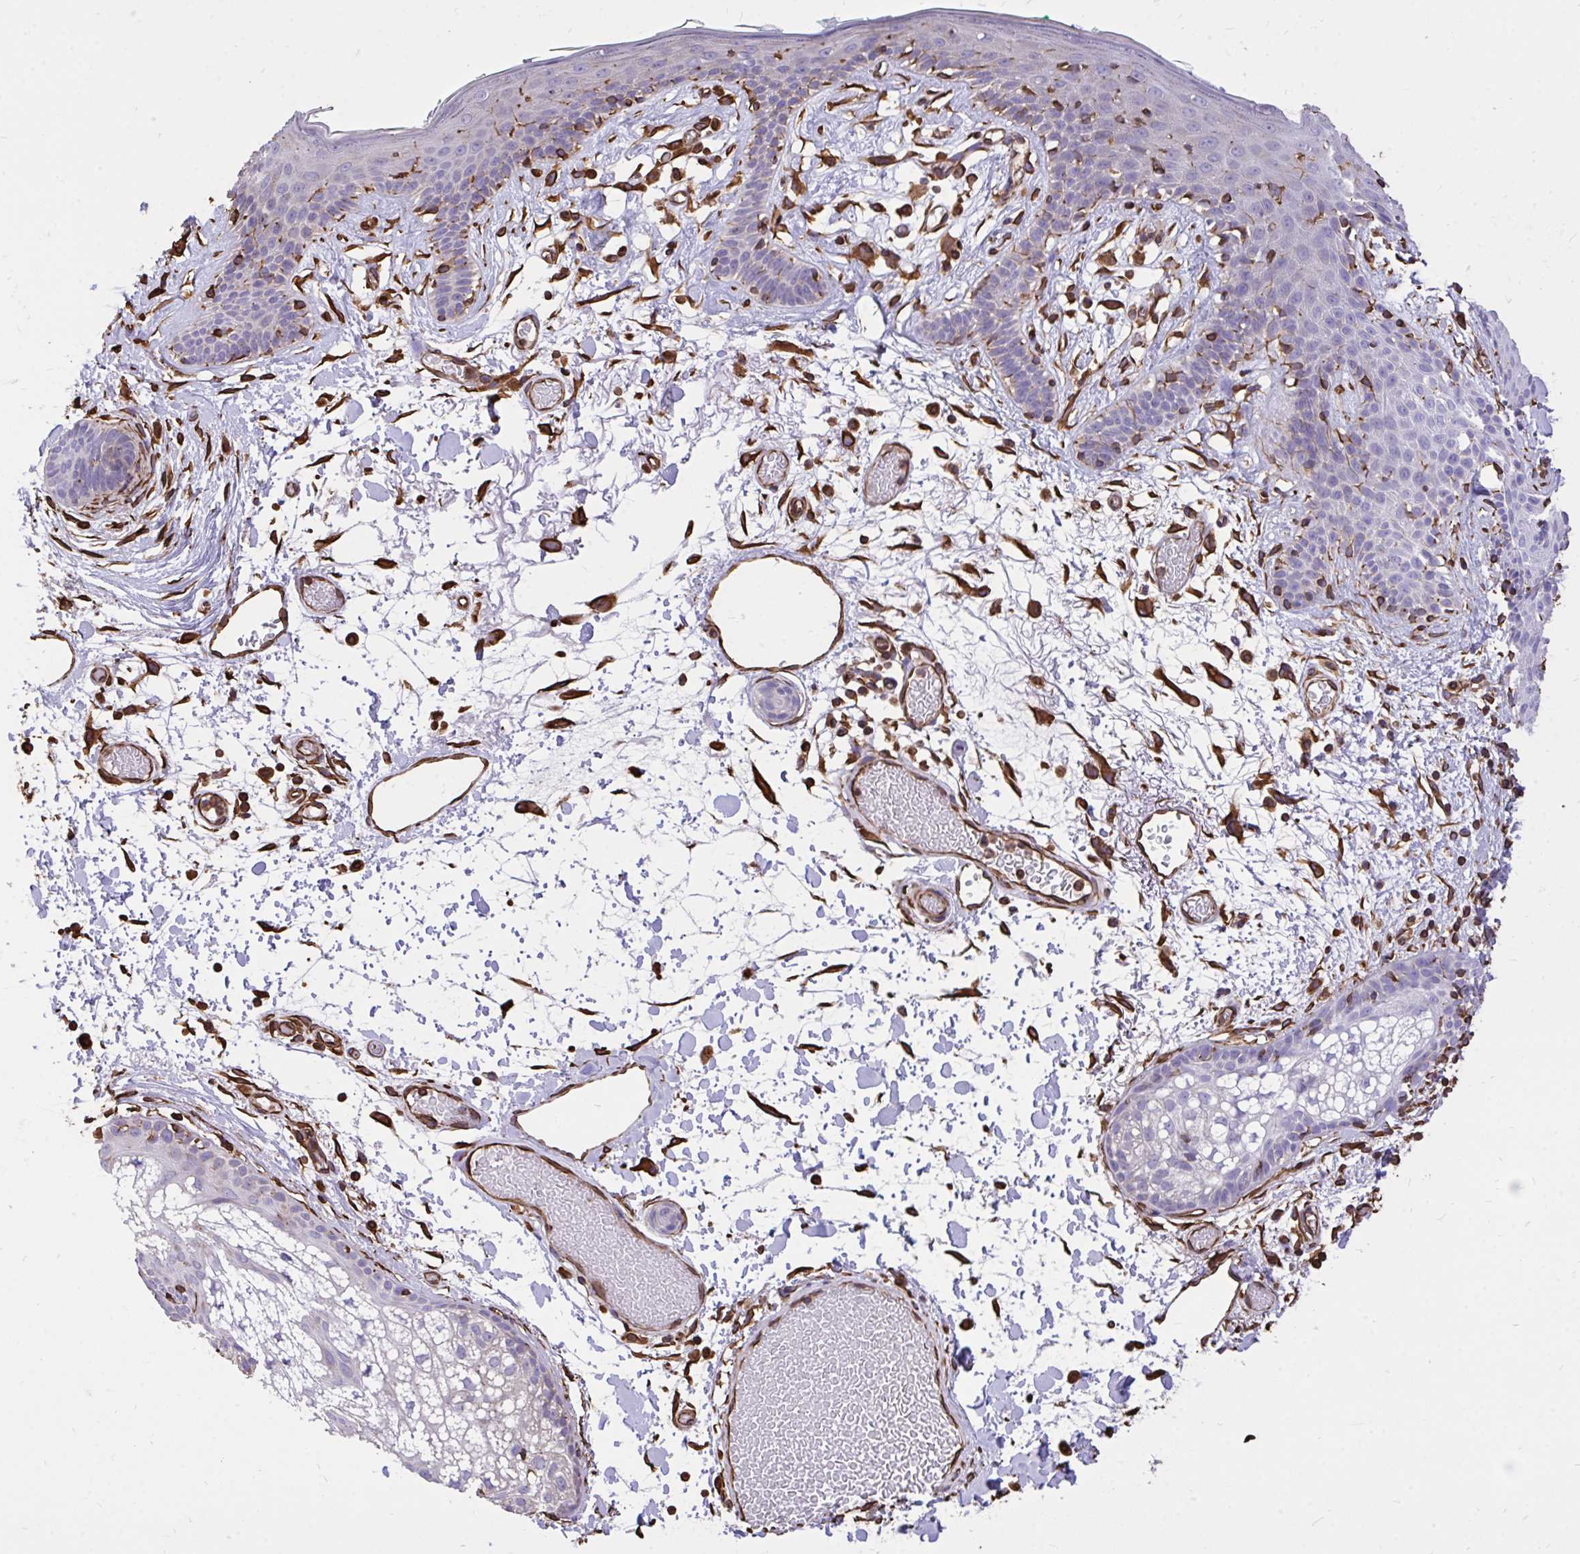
{"staining": {"intensity": "strong", "quantity": ">75%", "location": "cytoplasmic/membranous"}, "tissue": "skin", "cell_type": "Fibroblasts", "image_type": "normal", "snomed": [{"axis": "morphology", "description": "Normal tissue, NOS"}, {"axis": "topography", "description": "Skin"}], "caption": "Immunohistochemistry (IHC) image of normal skin stained for a protein (brown), which exhibits high levels of strong cytoplasmic/membranous staining in approximately >75% of fibroblasts.", "gene": "RNF103", "patient": {"sex": "male", "age": 79}}